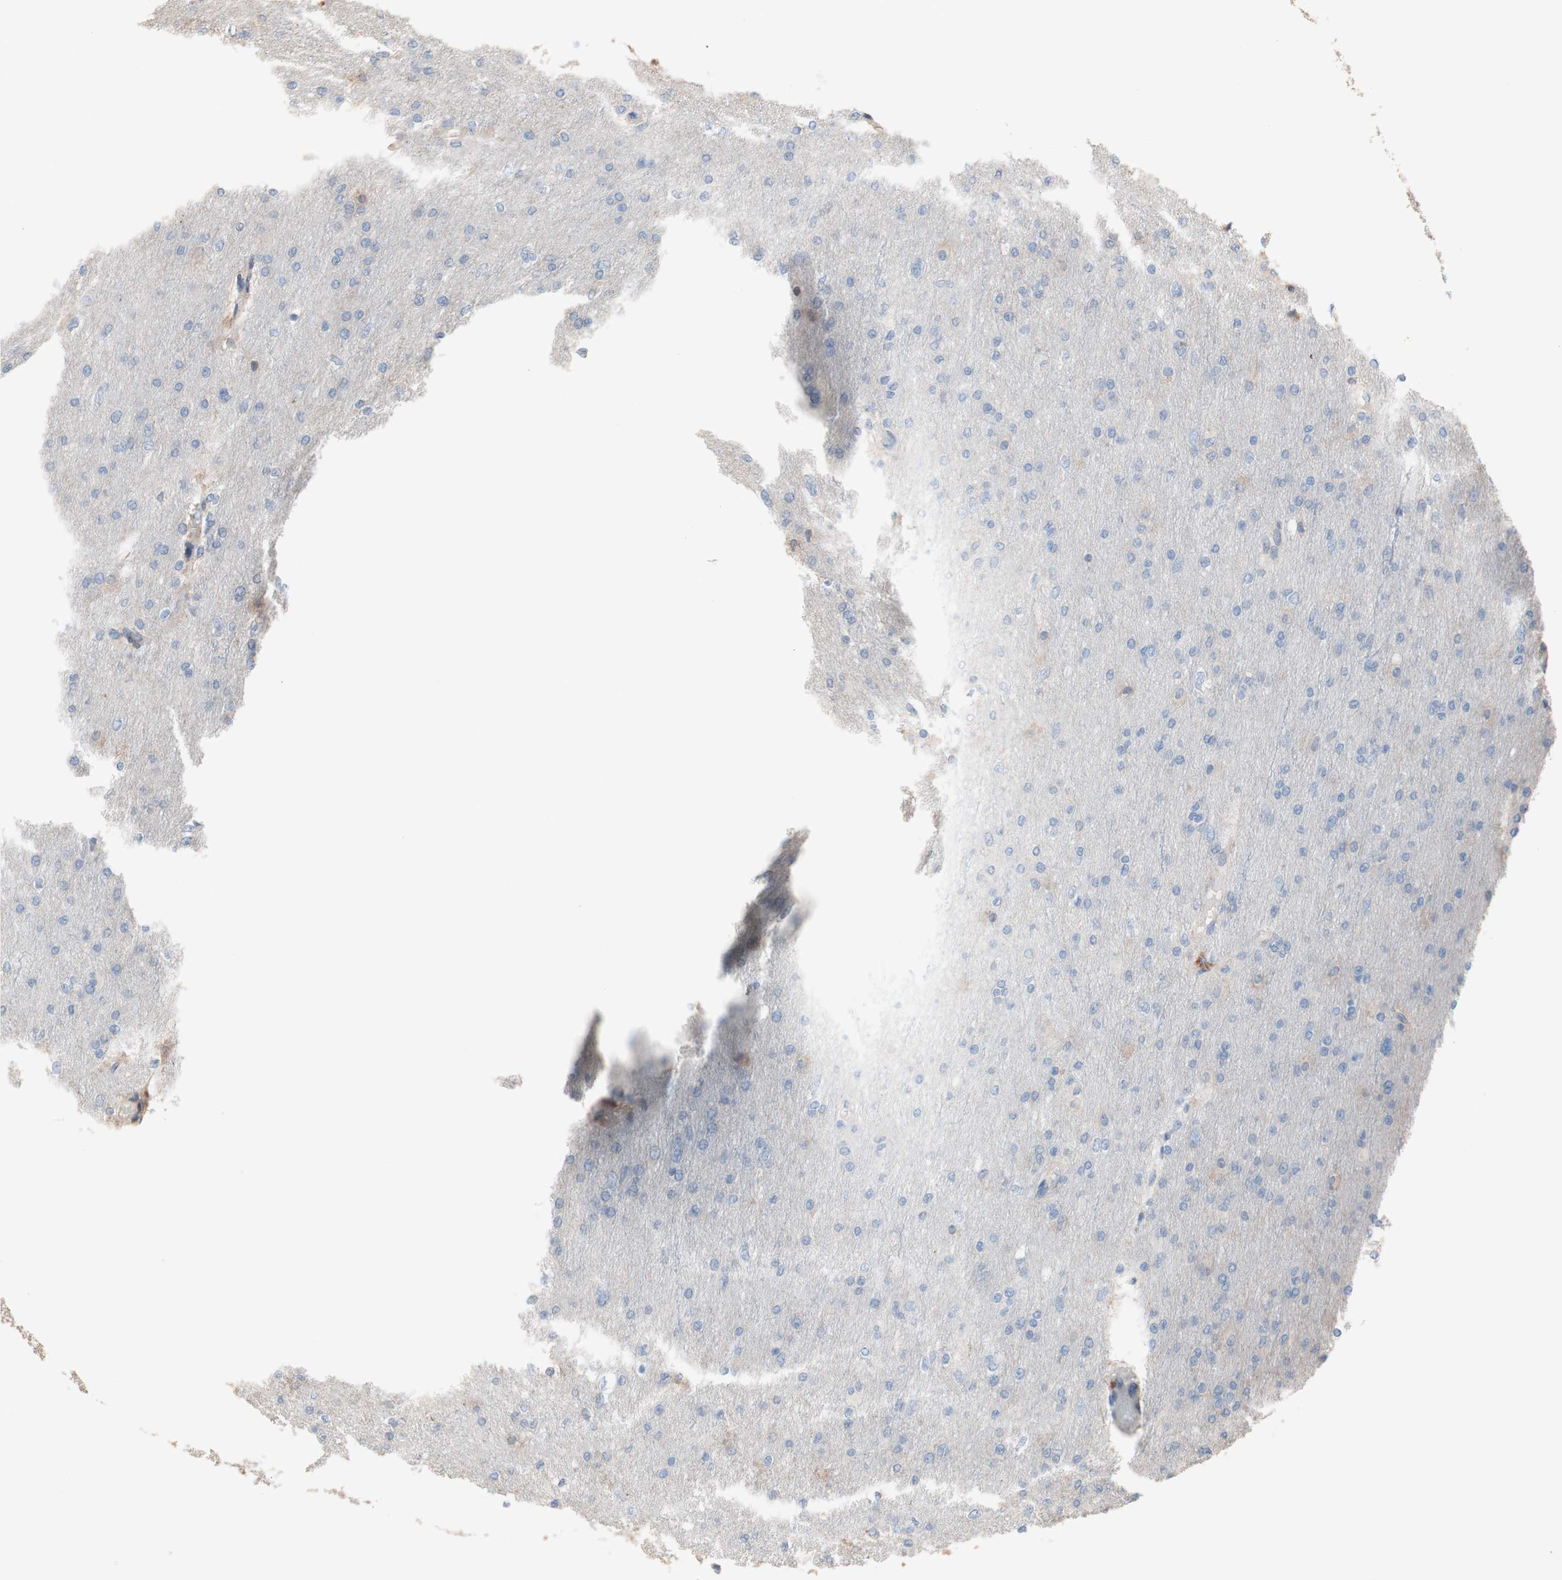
{"staining": {"intensity": "weak", "quantity": "<25%", "location": "cytoplasmic/membranous"}, "tissue": "glioma", "cell_type": "Tumor cells", "image_type": "cancer", "snomed": [{"axis": "morphology", "description": "Glioma, malignant, High grade"}, {"axis": "topography", "description": "Cerebral cortex"}], "caption": "High magnification brightfield microscopy of high-grade glioma (malignant) stained with DAB (brown) and counterstained with hematoxylin (blue): tumor cells show no significant staining.", "gene": "COPB1", "patient": {"sex": "female", "age": 36}}